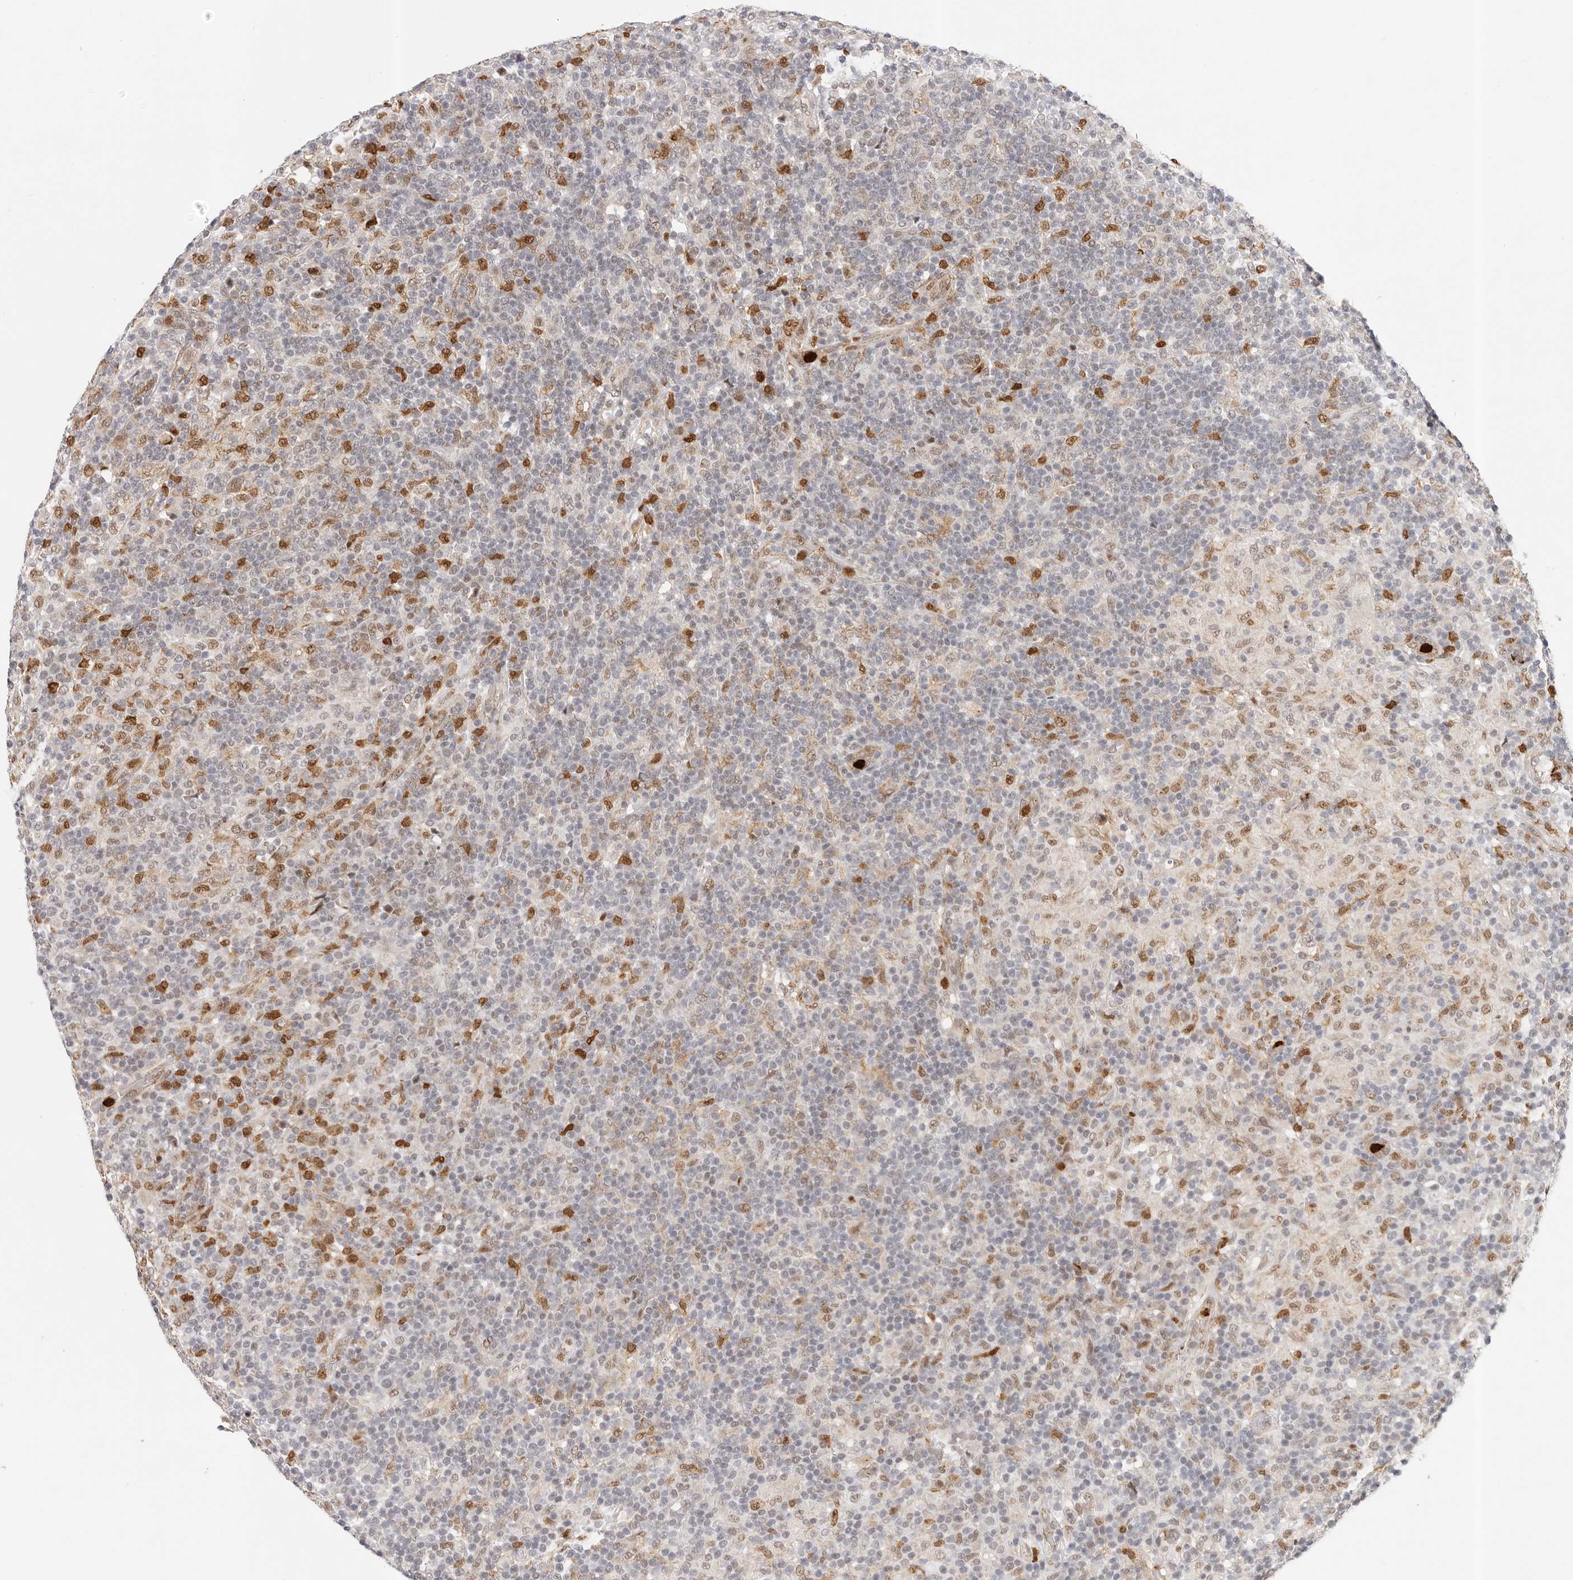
{"staining": {"intensity": "weak", "quantity": ">75%", "location": "cytoplasmic/membranous,nuclear"}, "tissue": "lymphoma", "cell_type": "Tumor cells", "image_type": "cancer", "snomed": [{"axis": "morphology", "description": "Hodgkin's disease, NOS"}, {"axis": "topography", "description": "Lymph node"}], "caption": "This photomicrograph exhibits immunohistochemistry (IHC) staining of lymphoma, with low weak cytoplasmic/membranous and nuclear positivity in approximately >75% of tumor cells.", "gene": "AFDN", "patient": {"sex": "male", "age": 70}}